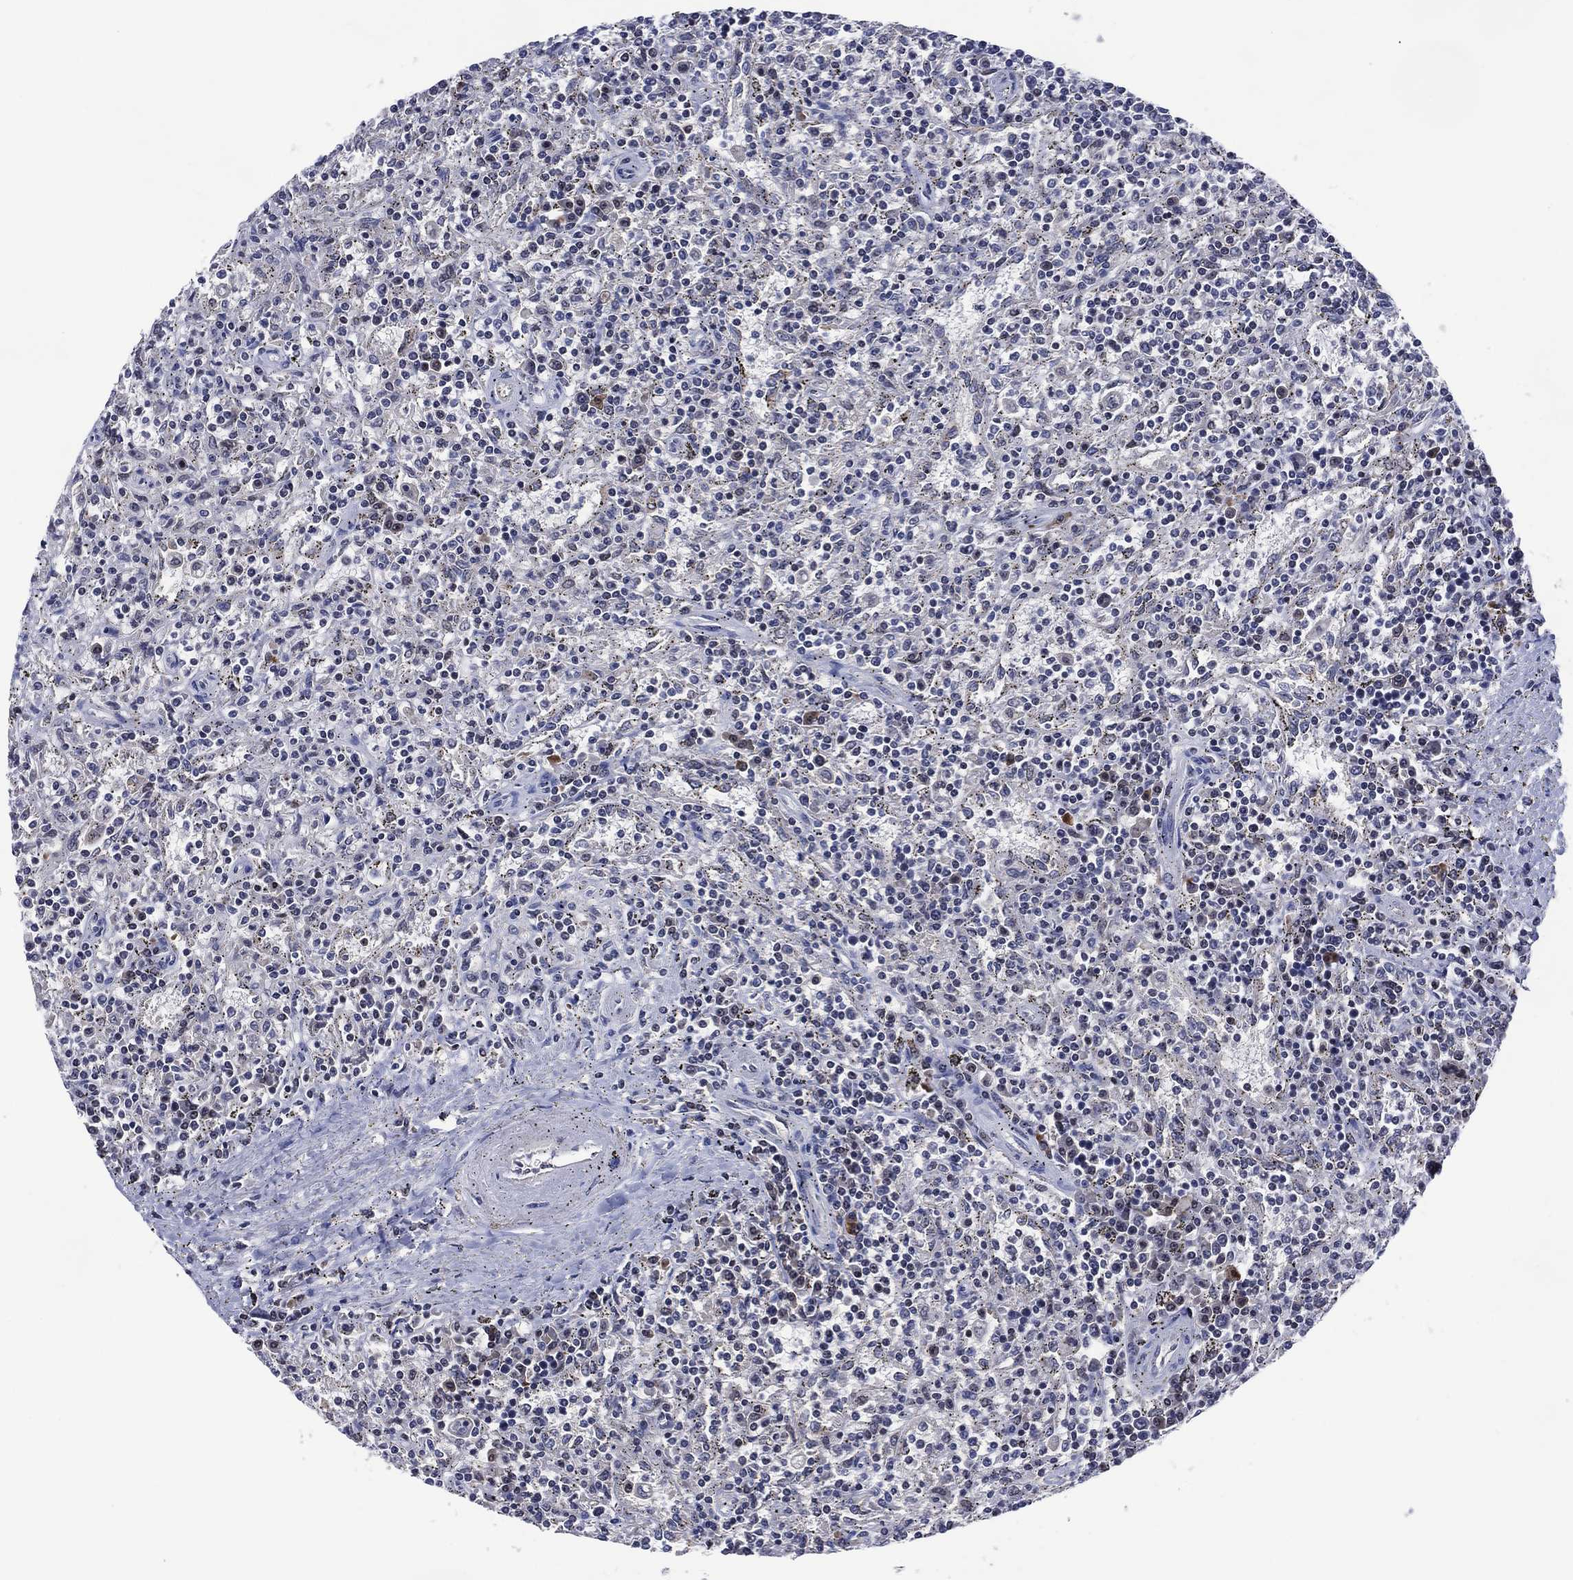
{"staining": {"intensity": "negative", "quantity": "none", "location": "none"}, "tissue": "lymphoma", "cell_type": "Tumor cells", "image_type": "cancer", "snomed": [{"axis": "morphology", "description": "Malignant lymphoma, non-Hodgkin's type, Low grade"}, {"axis": "topography", "description": "Spleen"}], "caption": "Malignant lymphoma, non-Hodgkin's type (low-grade) was stained to show a protein in brown. There is no significant expression in tumor cells.", "gene": "USP26", "patient": {"sex": "male", "age": 62}}